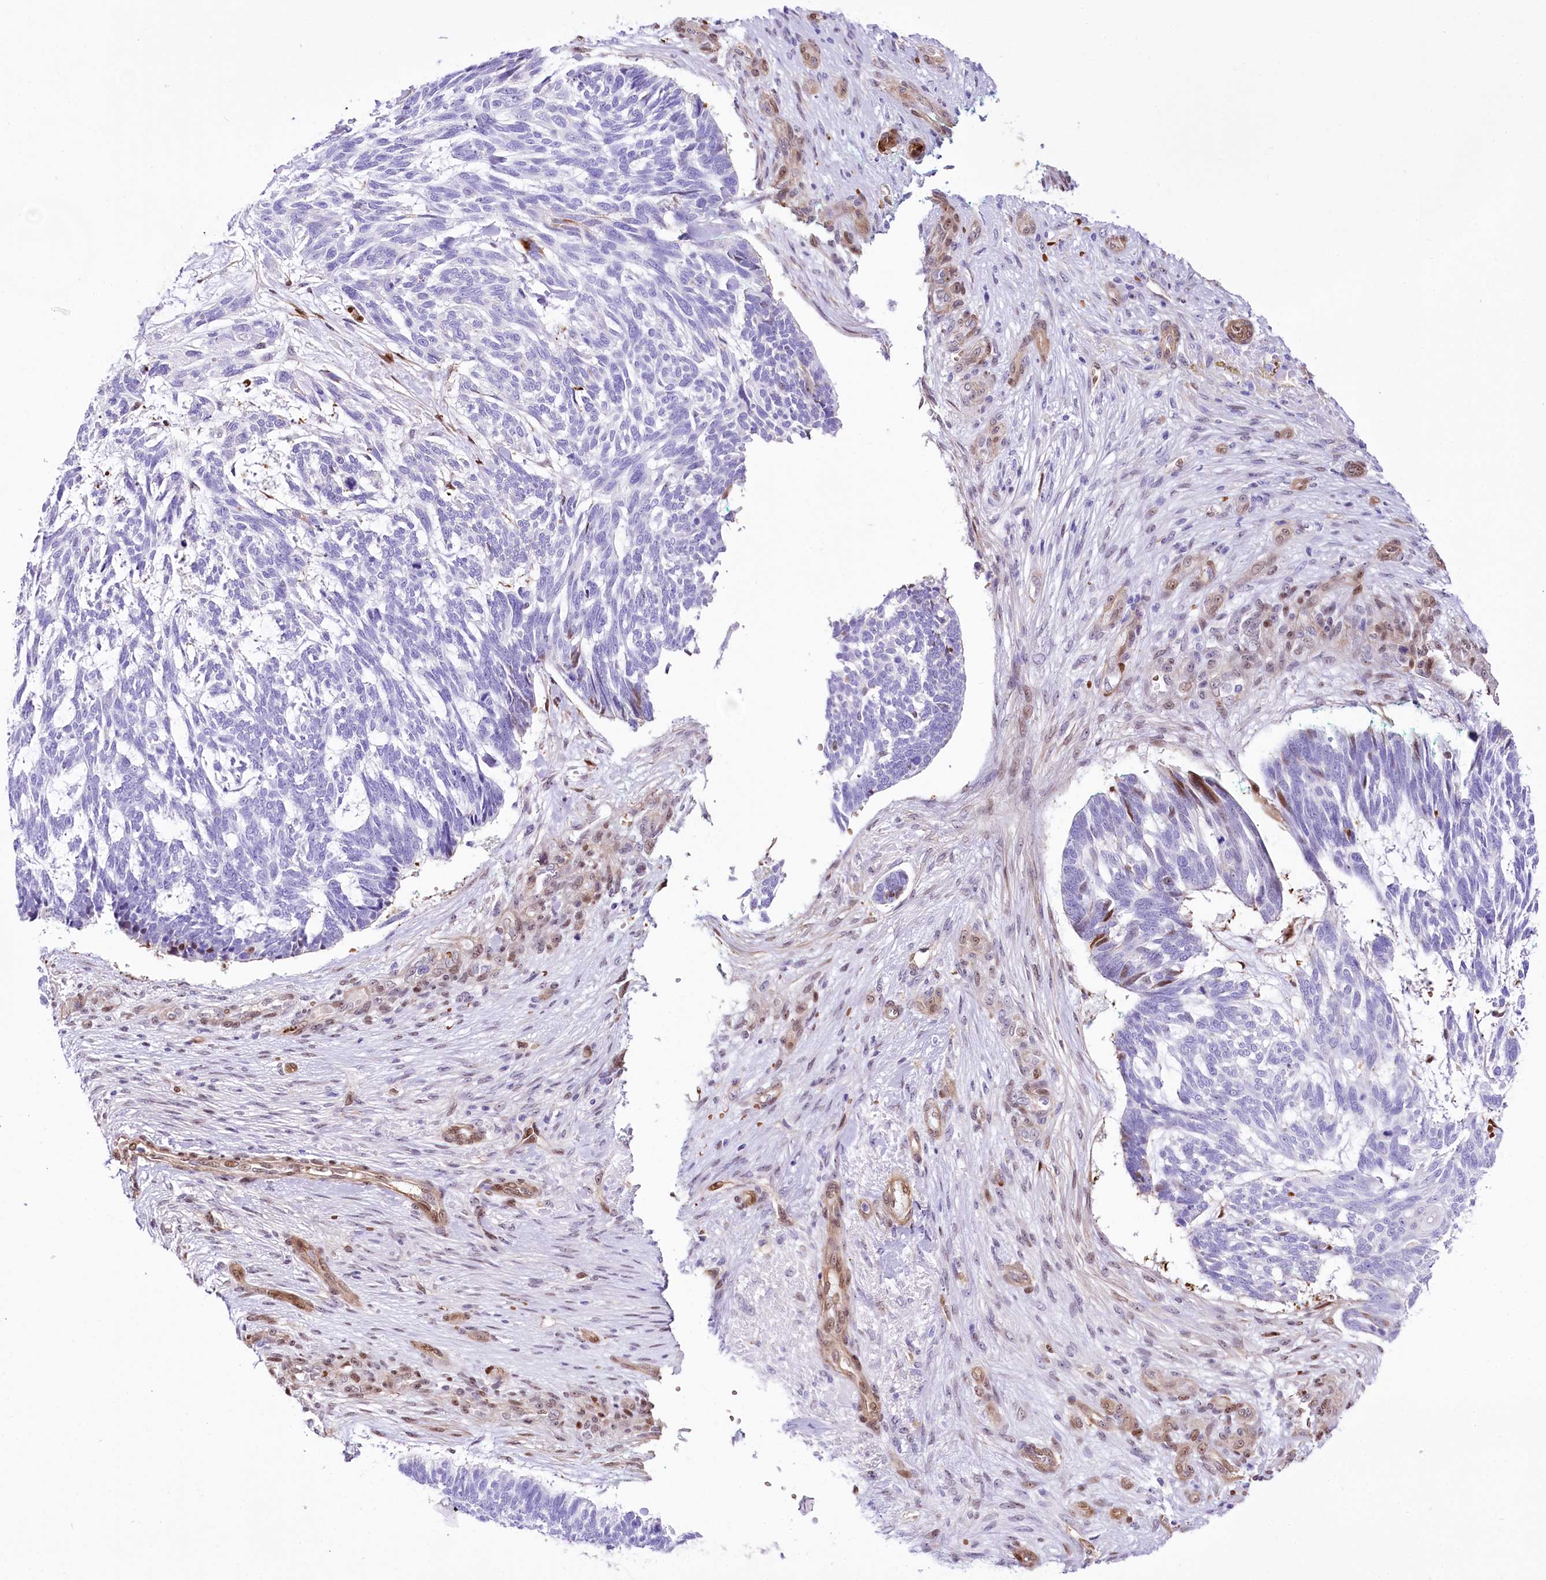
{"staining": {"intensity": "negative", "quantity": "none", "location": "none"}, "tissue": "skin cancer", "cell_type": "Tumor cells", "image_type": "cancer", "snomed": [{"axis": "morphology", "description": "Basal cell carcinoma"}, {"axis": "topography", "description": "Skin"}], "caption": "There is no significant staining in tumor cells of skin basal cell carcinoma. (DAB (3,3'-diaminobenzidine) immunohistochemistry (IHC), high magnification).", "gene": "PTMS", "patient": {"sex": "male", "age": 88}}